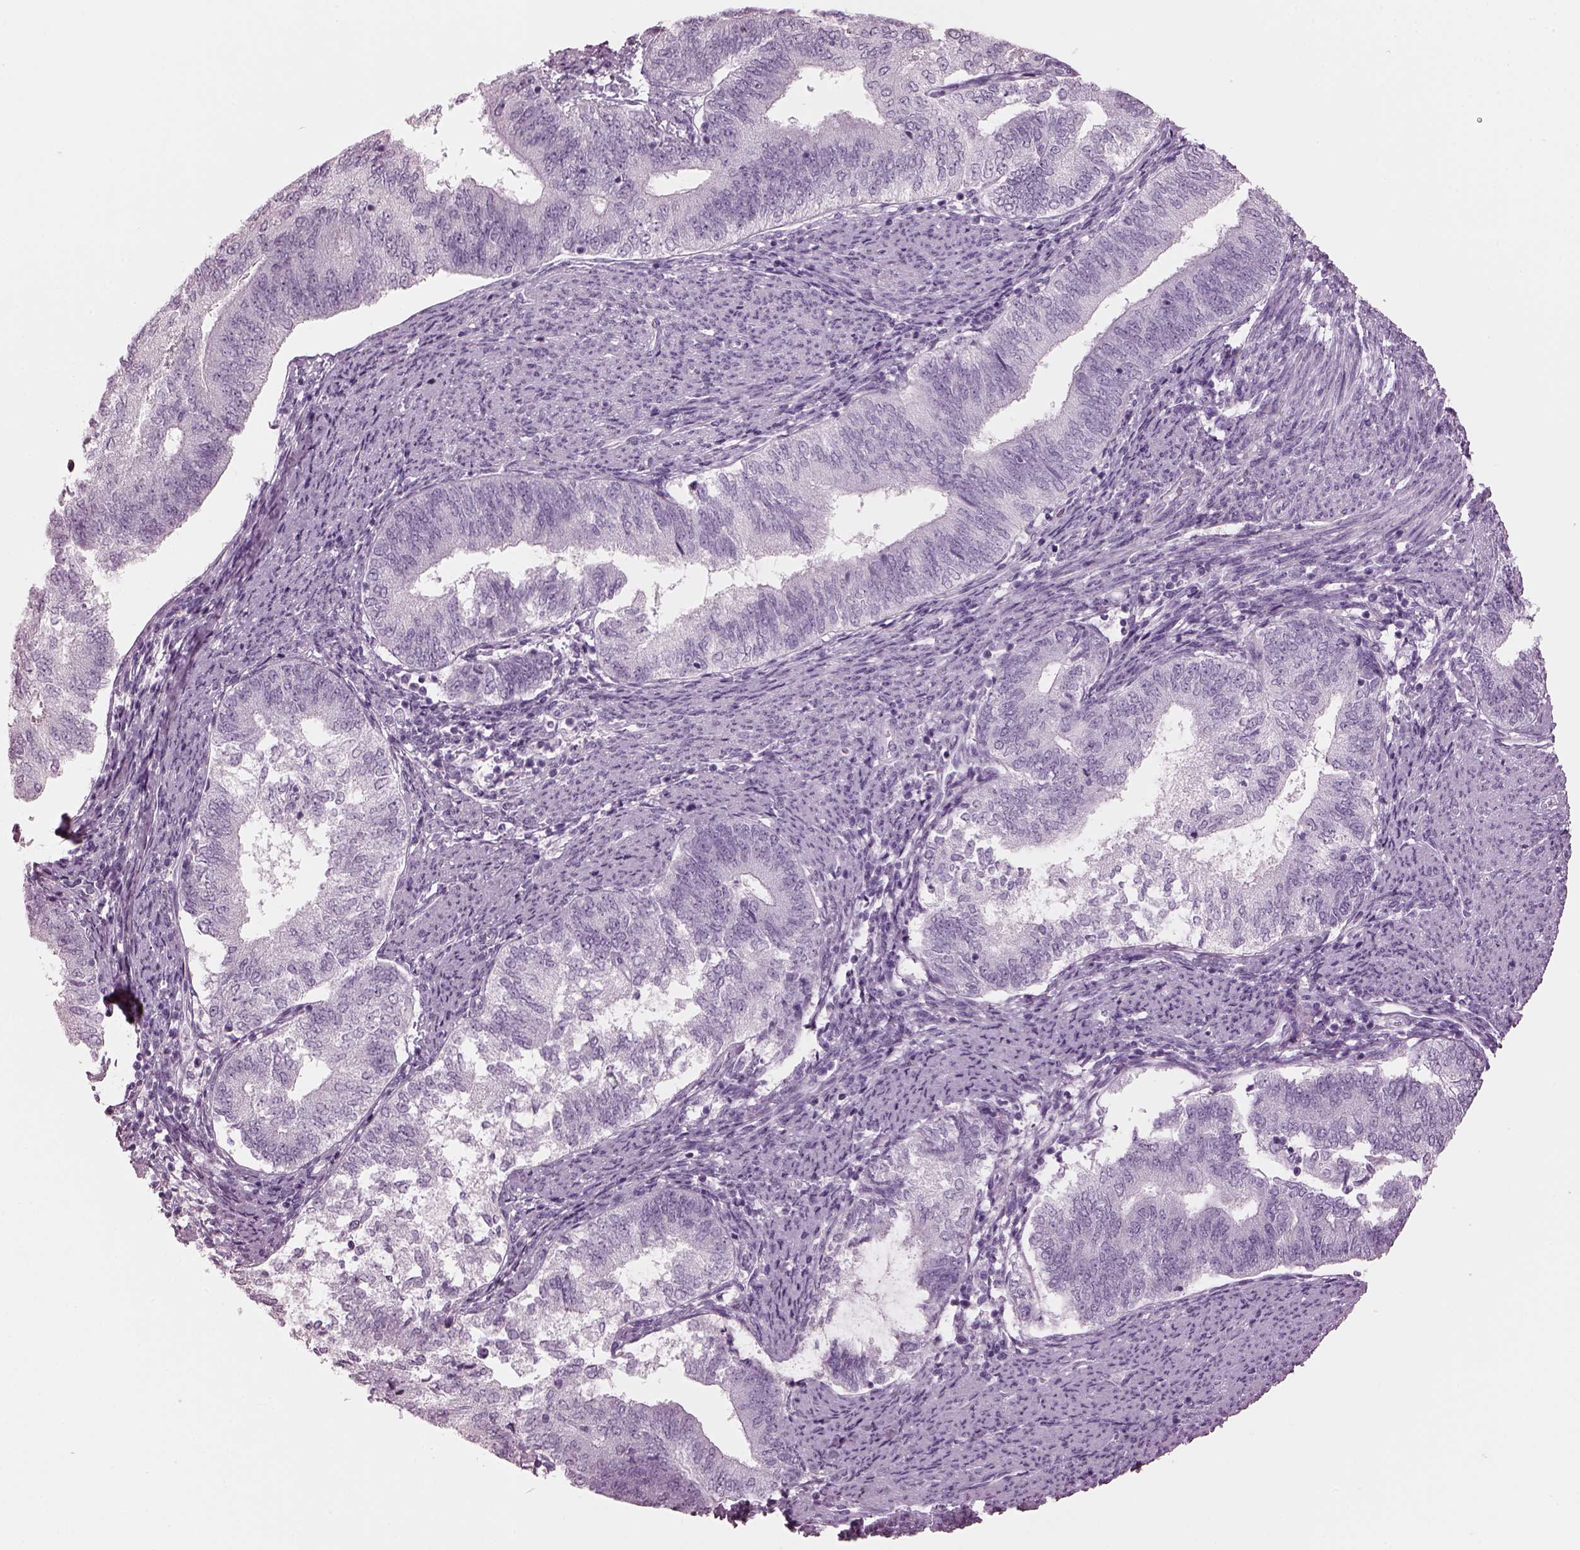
{"staining": {"intensity": "negative", "quantity": "none", "location": "none"}, "tissue": "endometrial cancer", "cell_type": "Tumor cells", "image_type": "cancer", "snomed": [{"axis": "morphology", "description": "Adenocarcinoma, NOS"}, {"axis": "topography", "description": "Endometrium"}], "caption": "A micrograph of adenocarcinoma (endometrial) stained for a protein exhibits no brown staining in tumor cells.", "gene": "HYDIN", "patient": {"sex": "female", "age": 65}}